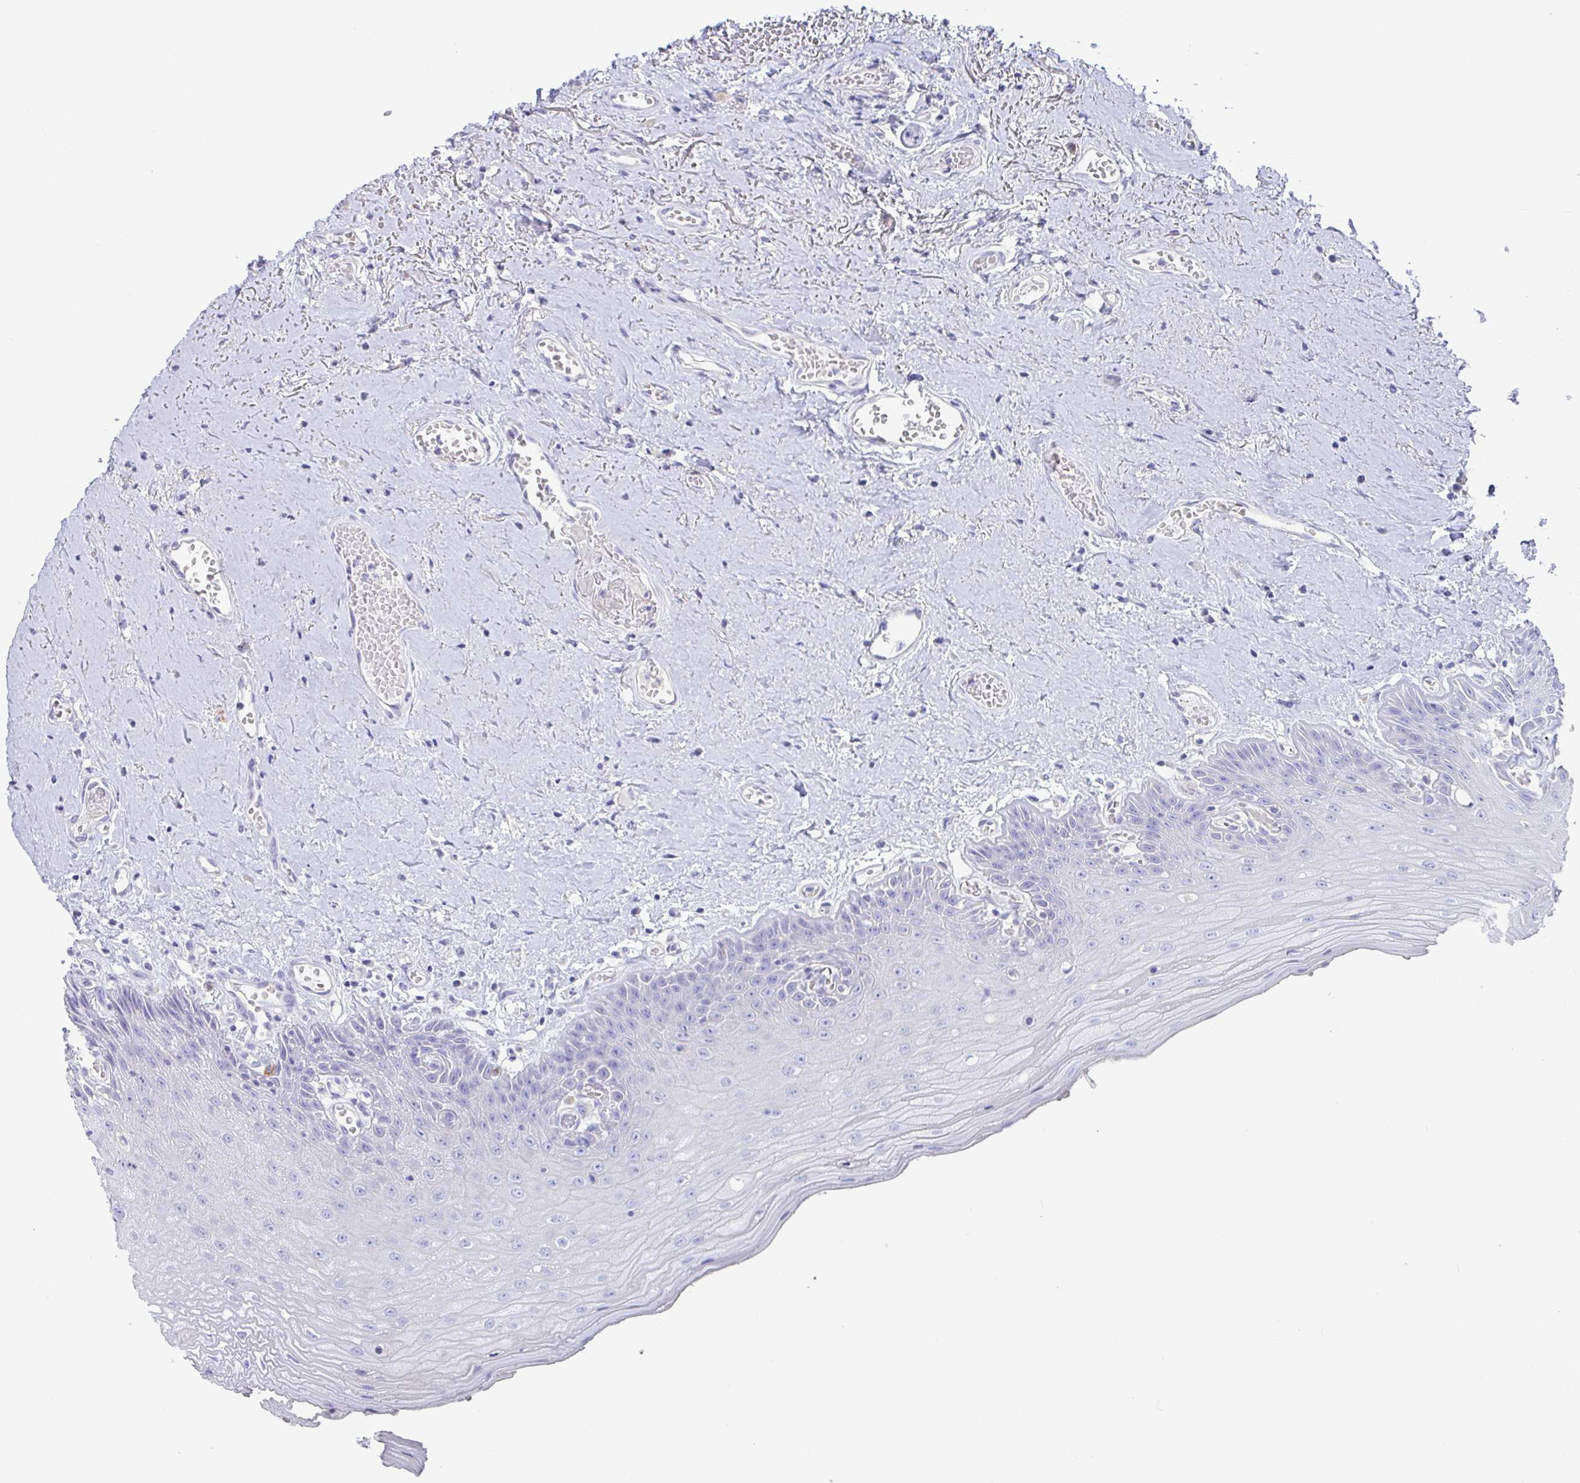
{"staining": {"intensity": "negative", "quantity": "none", "location": "none"}, "tissue": "oral mucosa", "cell_type": "Squamous epithelial cells", "image_type": "normal", "snomed": [{"axis": "morphology", "description": "Normal tissue, NOS"}, {"axis": "morphology", "description": "Squamous cell carcinoma, NOS"}, {"axis": "topography", "description": "Oral tissue"}, {"axis": "topography", "description": "Peripheral nerve tissue"}, {"axis": "topography", "description": "Head-Neck"}], "caption": "Protein analysis of unremarkable oral mucosa shows no significant expression in squamous epithelial cells. Nuclei are stained in blue.", "gene": "PLA2G1B", "patient": {"sex": "female", "age": 59}}